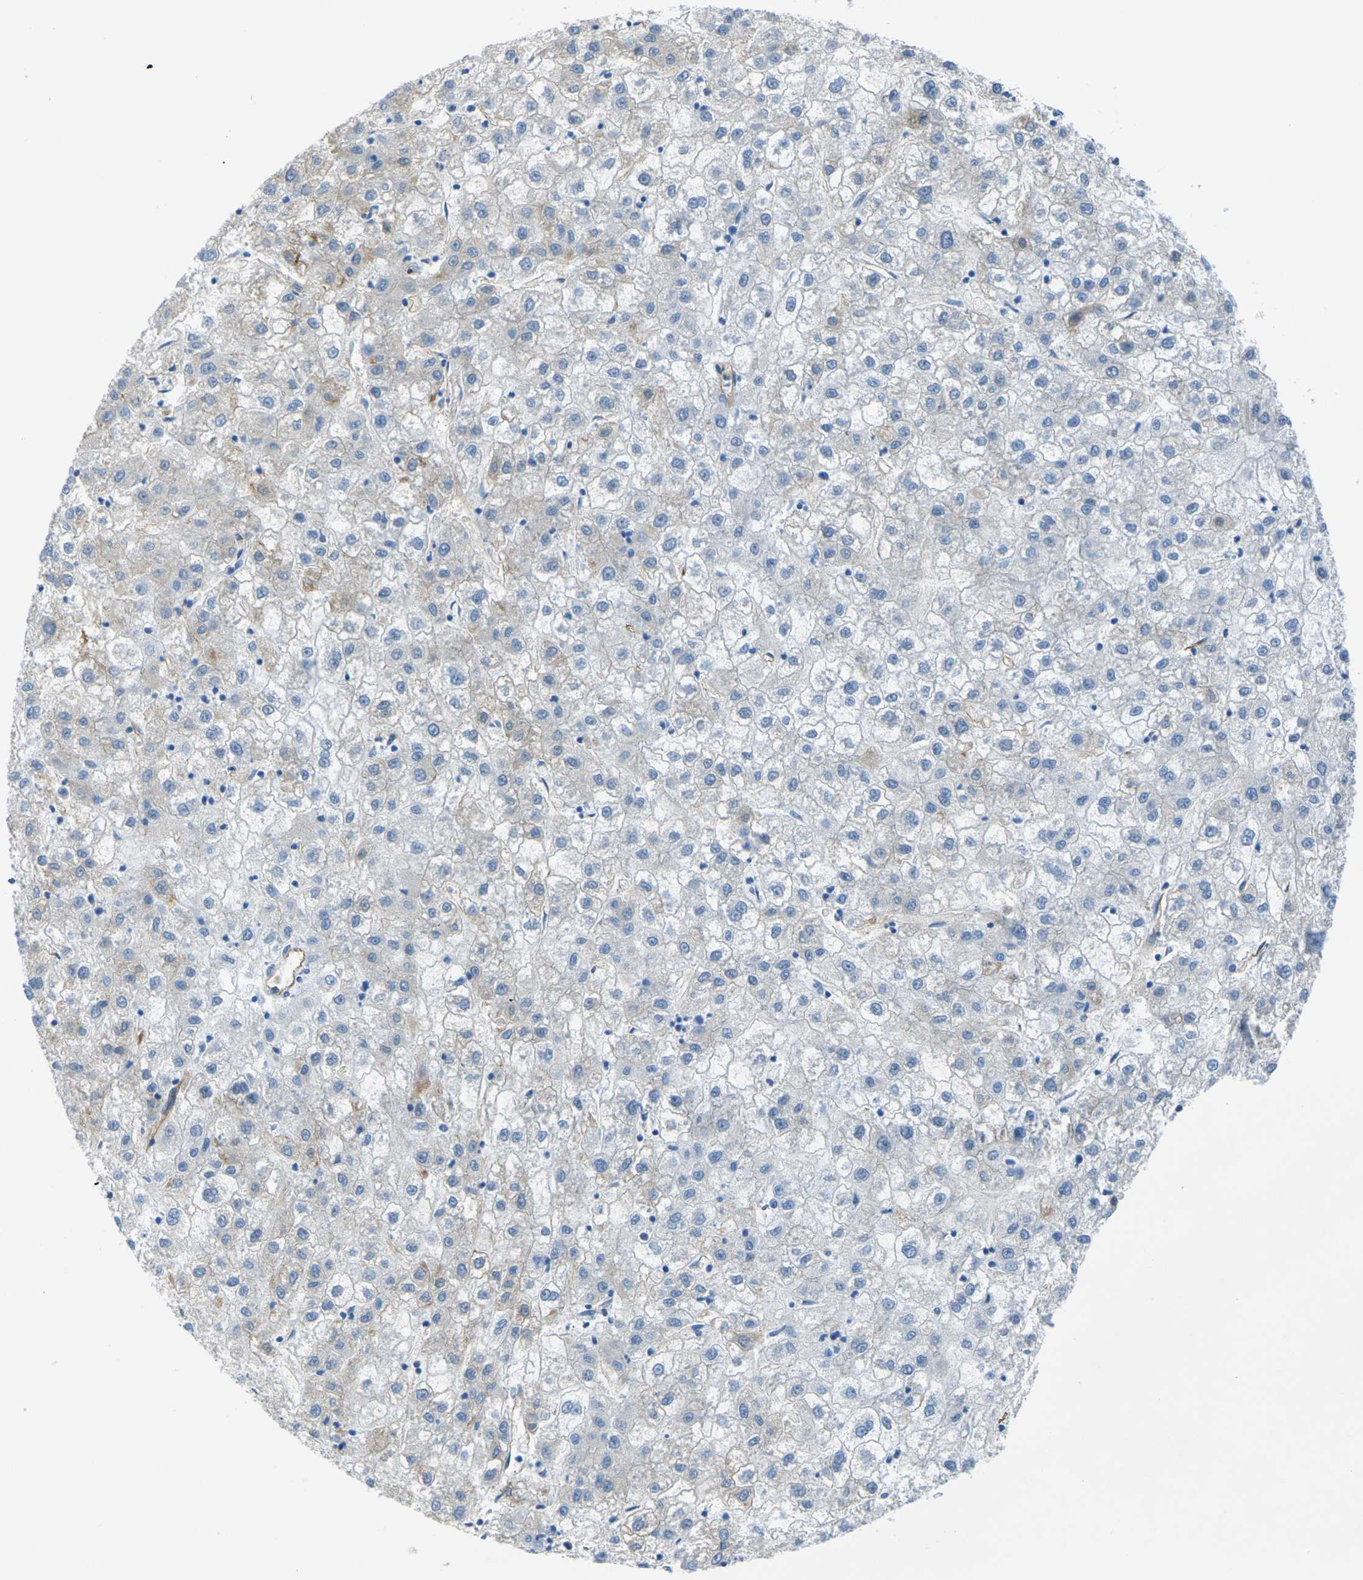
{"staining": {"intensity": "negative", "quantity": "none", "location": "none"}, "tissue": "liver cancer", "cell_type": "Tumor cells", "image_type": "cancer", "snomed": [{"axis": "morphology", "description": "Carcinoma, Hepatocellular, NOS"}, {"axis": "topography", "description": "Liver"}], "caption": "Image shows no significant protein positivity in tumor cells of hepatocellular carcinoma (liver).", "gene": "HSPA12B", "patient": {"sex": "male", "age": 72}}